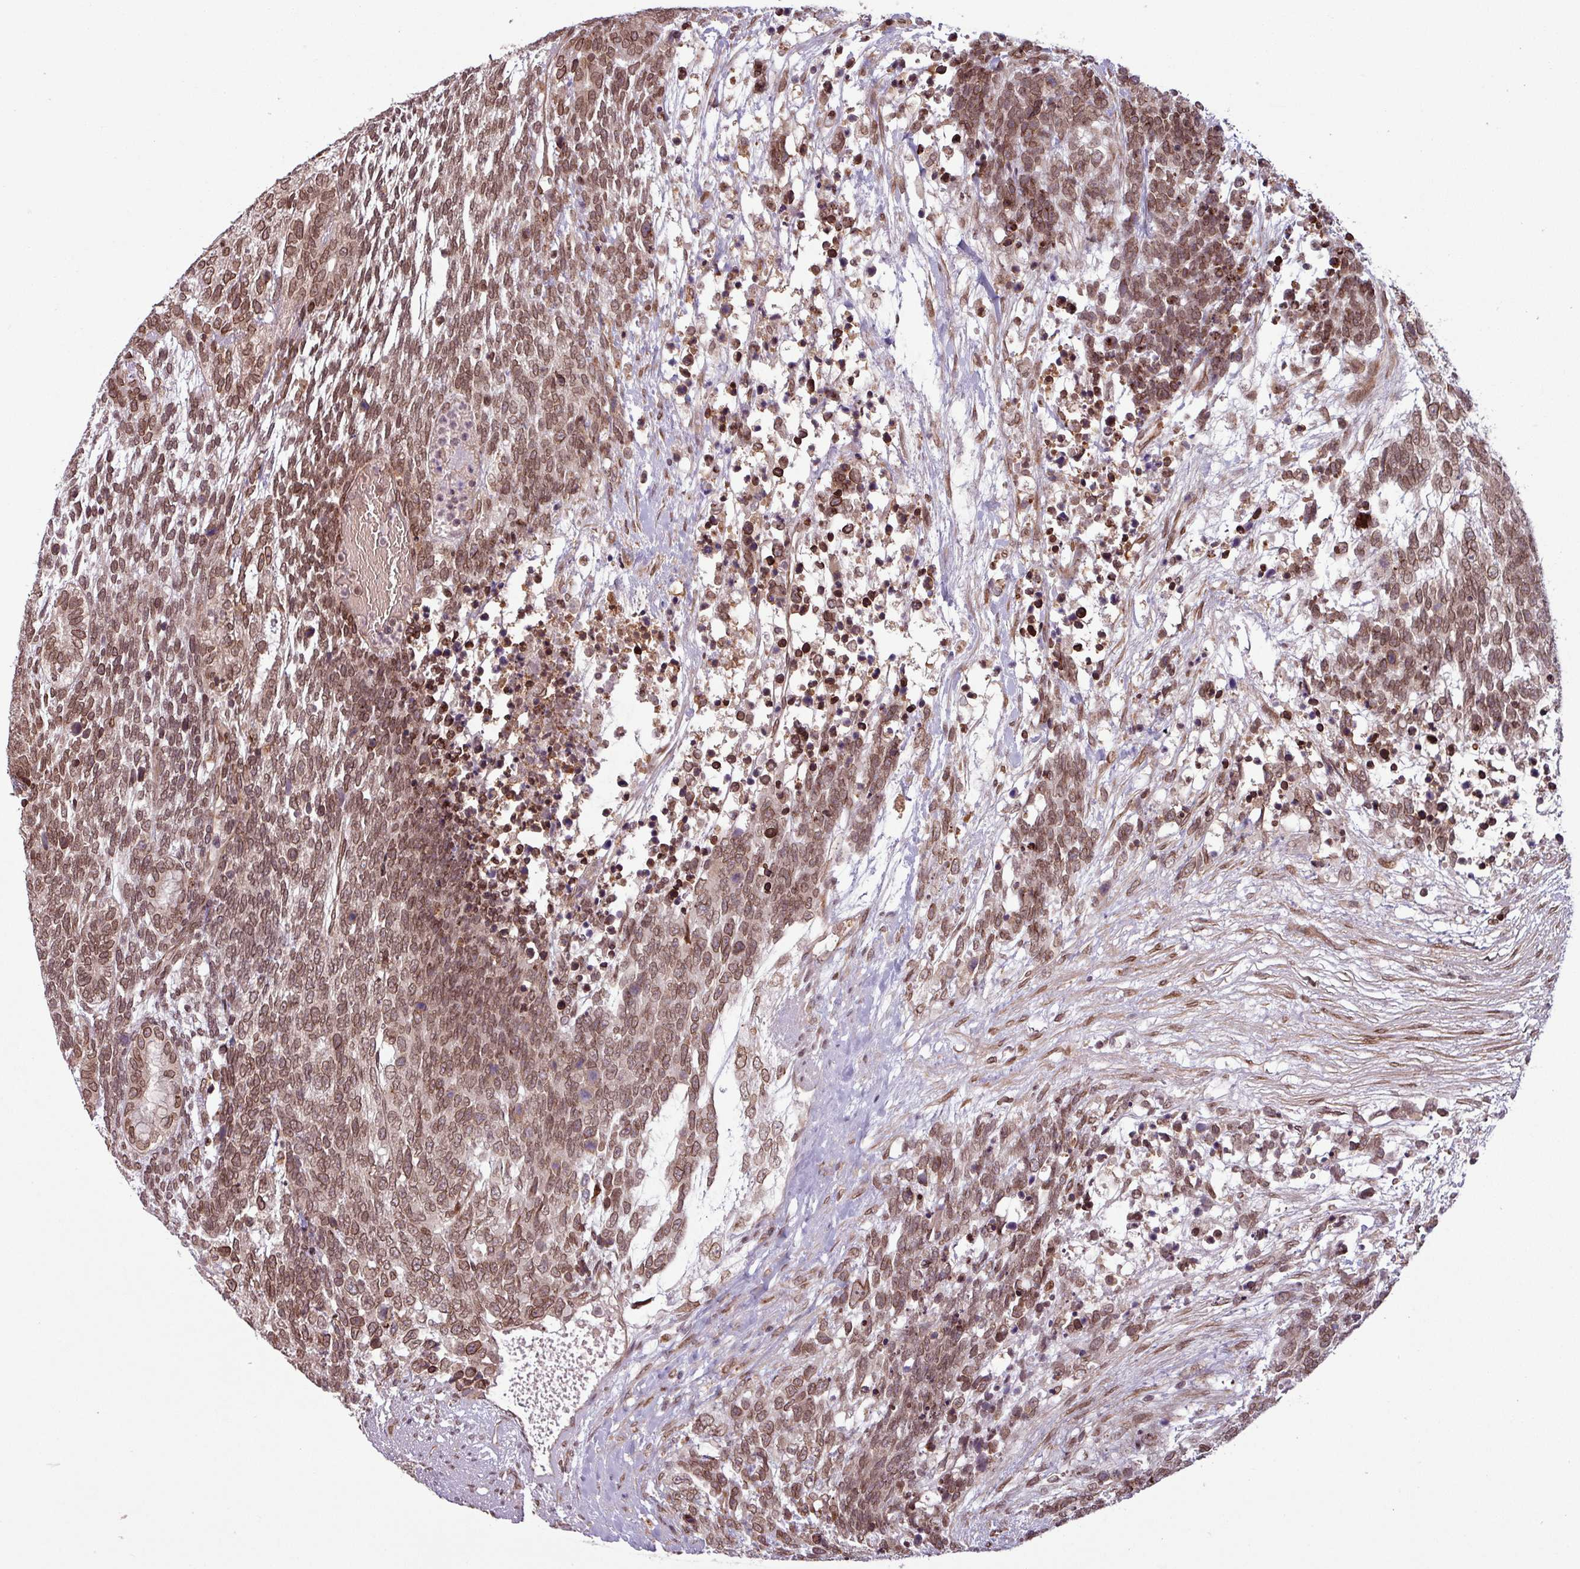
{"staining": {"intensity": "moderate", "quantity": ">75%", "location": "cytoplasmic/membranous,nuclear"}, "tissue": "testis cancer", "cell_type": "Tumor cells", "image_type": "cancer", "snomed": [{"axis": "morphology", "description": "Carcinoma, Embryonal, NOS"}, {"axis": "topography", "description": "Testis"}], "caption": "IHC of embryonal carcinoma (testis) shows medium levels of moderate cytoplasmic/membranous and nuclear staining in about >75% of tumor cells.", "gene": "RBM4B", "patient": {"sex": "male", "age": 23}}